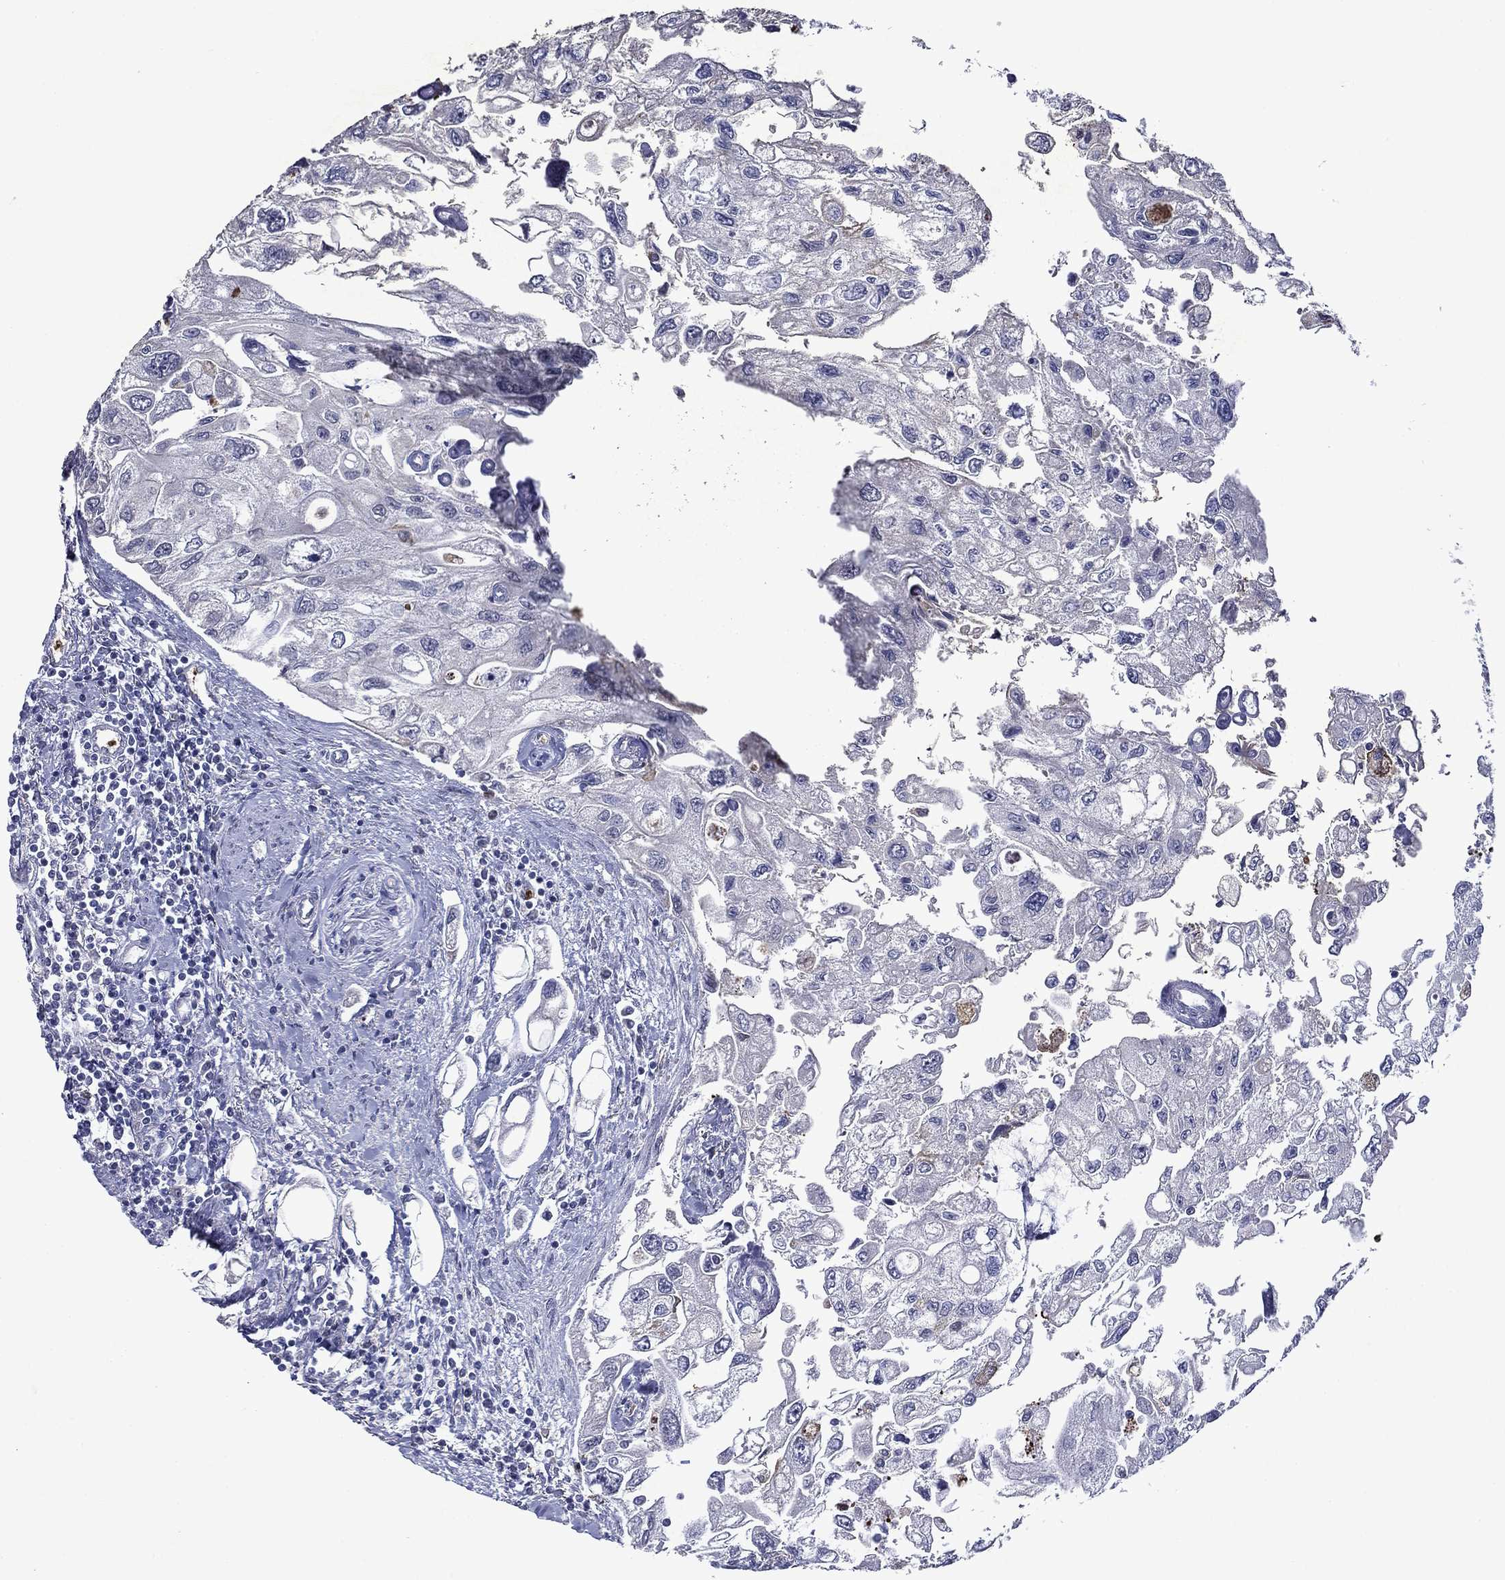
{"staining": {"intensity": "negative", "quantity": "none", "location": "none"}, "tissue": "urothelial cancer", "cell_type": "Tumor cells", "image_type": "cancer", "snomed": [{"axis": "morphology", "description": "Urothelial carcinoma, High grade"}, {"axis": "topography", "description": "Urinary bladder"}], "caption": "The immunohistochemistry histopathology image has no significant staining in tumor cells of urothelial carcinoma (high-grade) tissue.", "gene": "IRF5", "patient": {"sex": "male", "age": 59}}